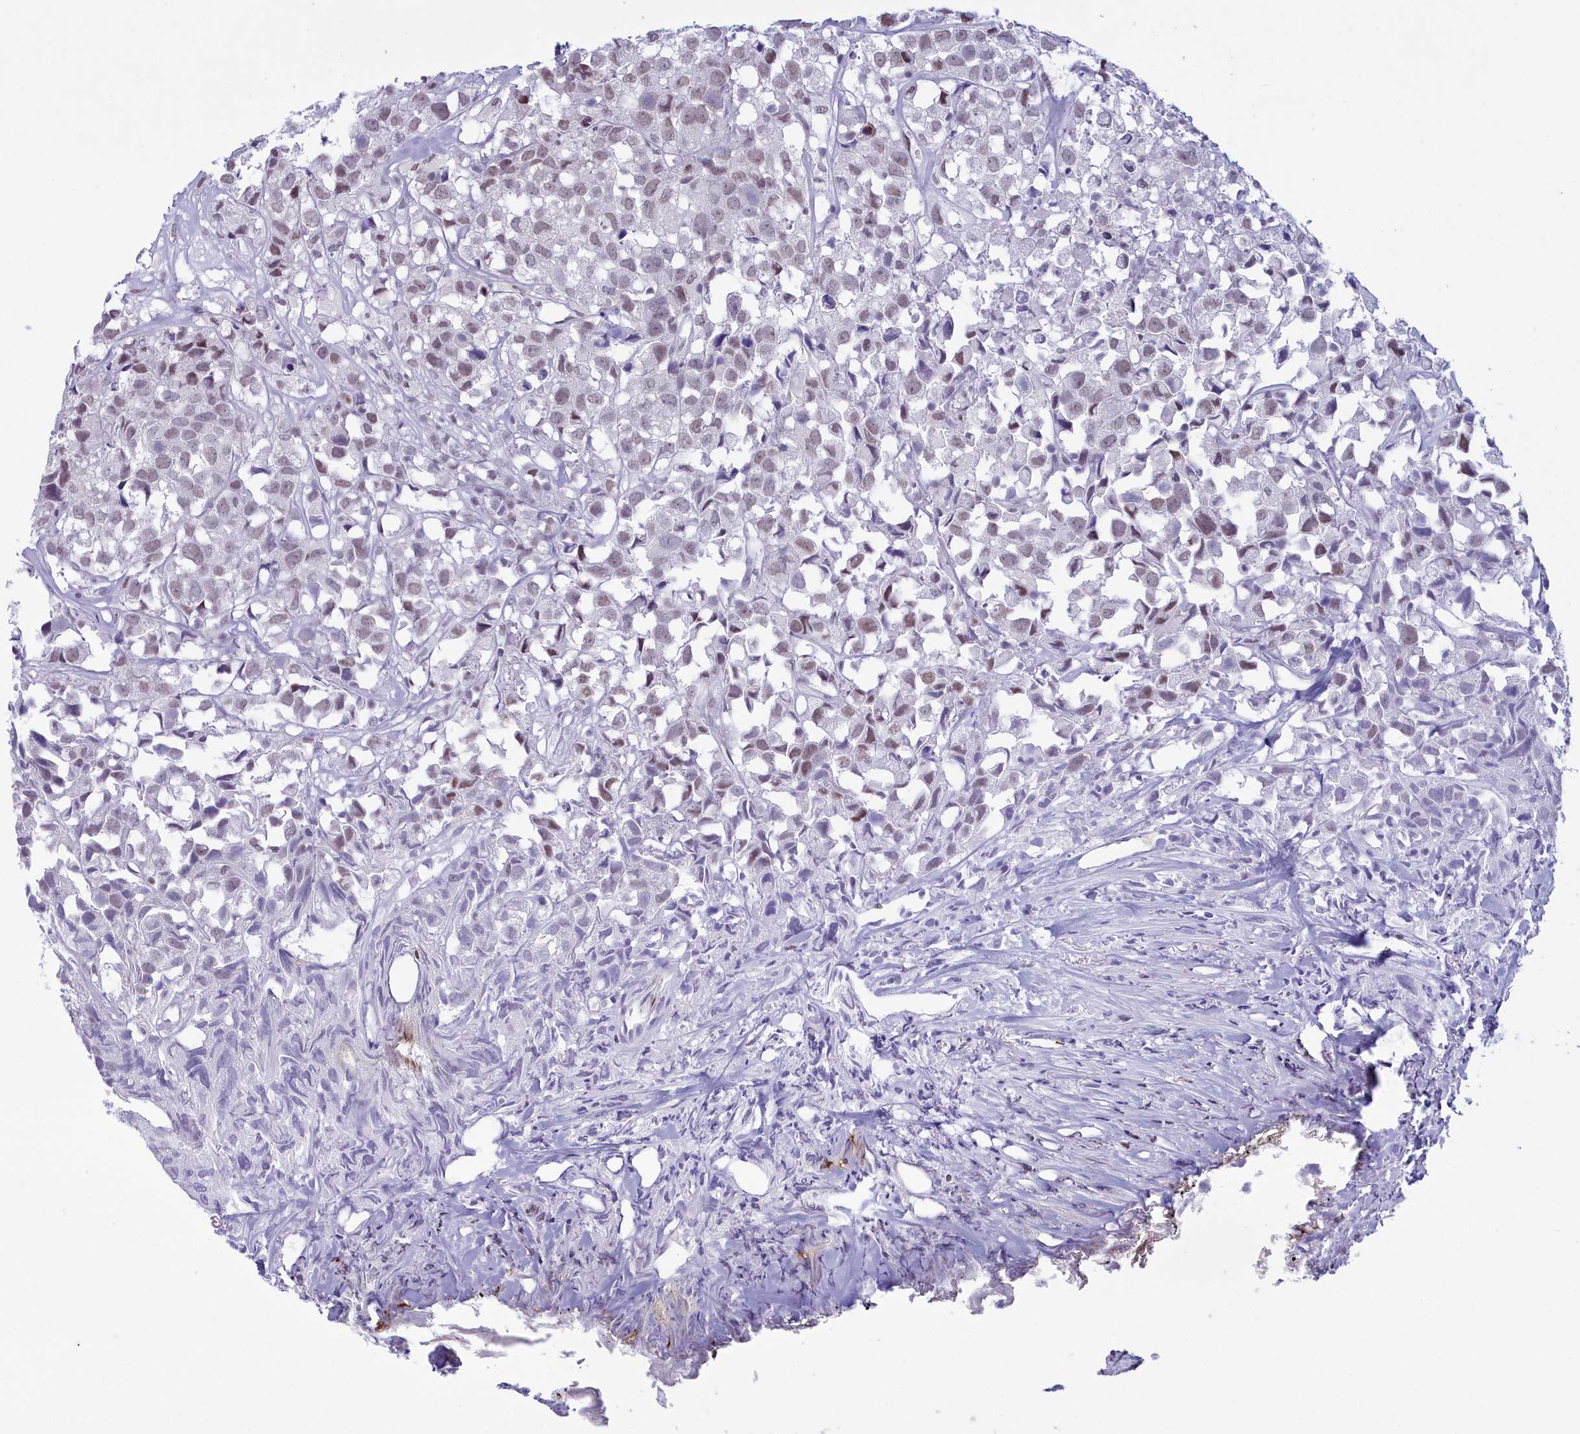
{"staining": {"intensity": "weak", "quantity": "25%-75%", "location": "nuclear"}, "tissue": "urothelial cancer", "cell_type": "Tumor cells", "image_type": "cancer", "snomed": [{"axis": "morphology", "description": "Urothelial carcinoma, High grade"}, {"axis": "topography", "description": "Urinary bladder"}], "caption": "High-grade urothelial carcinoma stained for a protein (brown) reveals weak nuclear positive positivity in about 25%-75% of tumor cells.", "gene": "CDC26", "patient": {"sex": "female", "age": 75}}